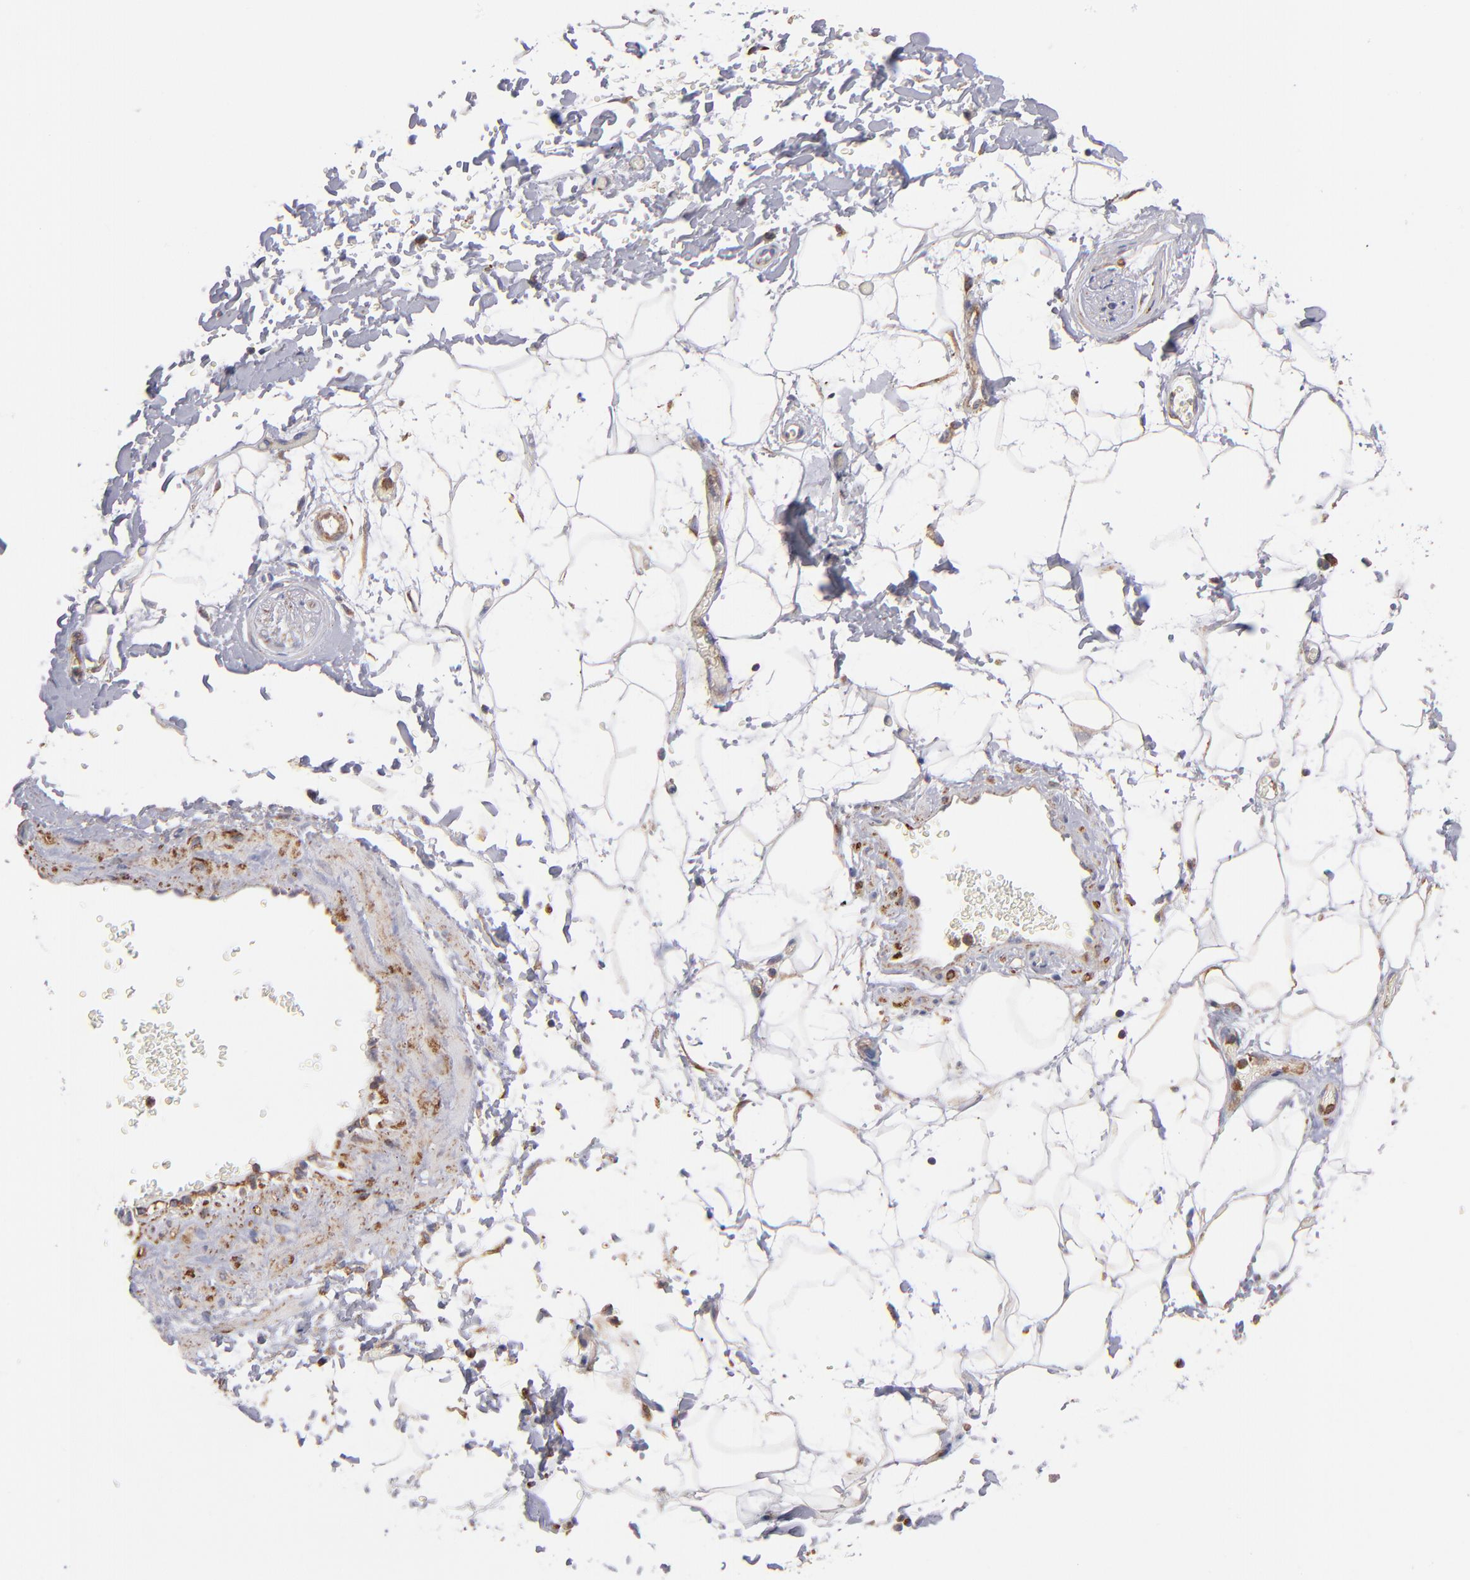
{"staining": {"intensity": "weak", "quantity": ">75%", "location": "cytoplasmic/membranous"}, "tissue": "adipose tissue", "cell_type": "Adipocytes", "image_type": "normal", "snomed": [{"axis": "morphology", "description": "Normal tissue, NOS"}, {"axis": "topography", "description": "Soft tissue"}], "caption": "Brown immunohistochemical staining in unremarkable adipose tissue demonstrates weak cytoplasmic/membranous positivity in about >75% of adipocytes. (DAB IHC, brown staining for protein, blue staining for nuclei).", "gene": "MVP", "patient": {"sex": "male", "age": 72}}